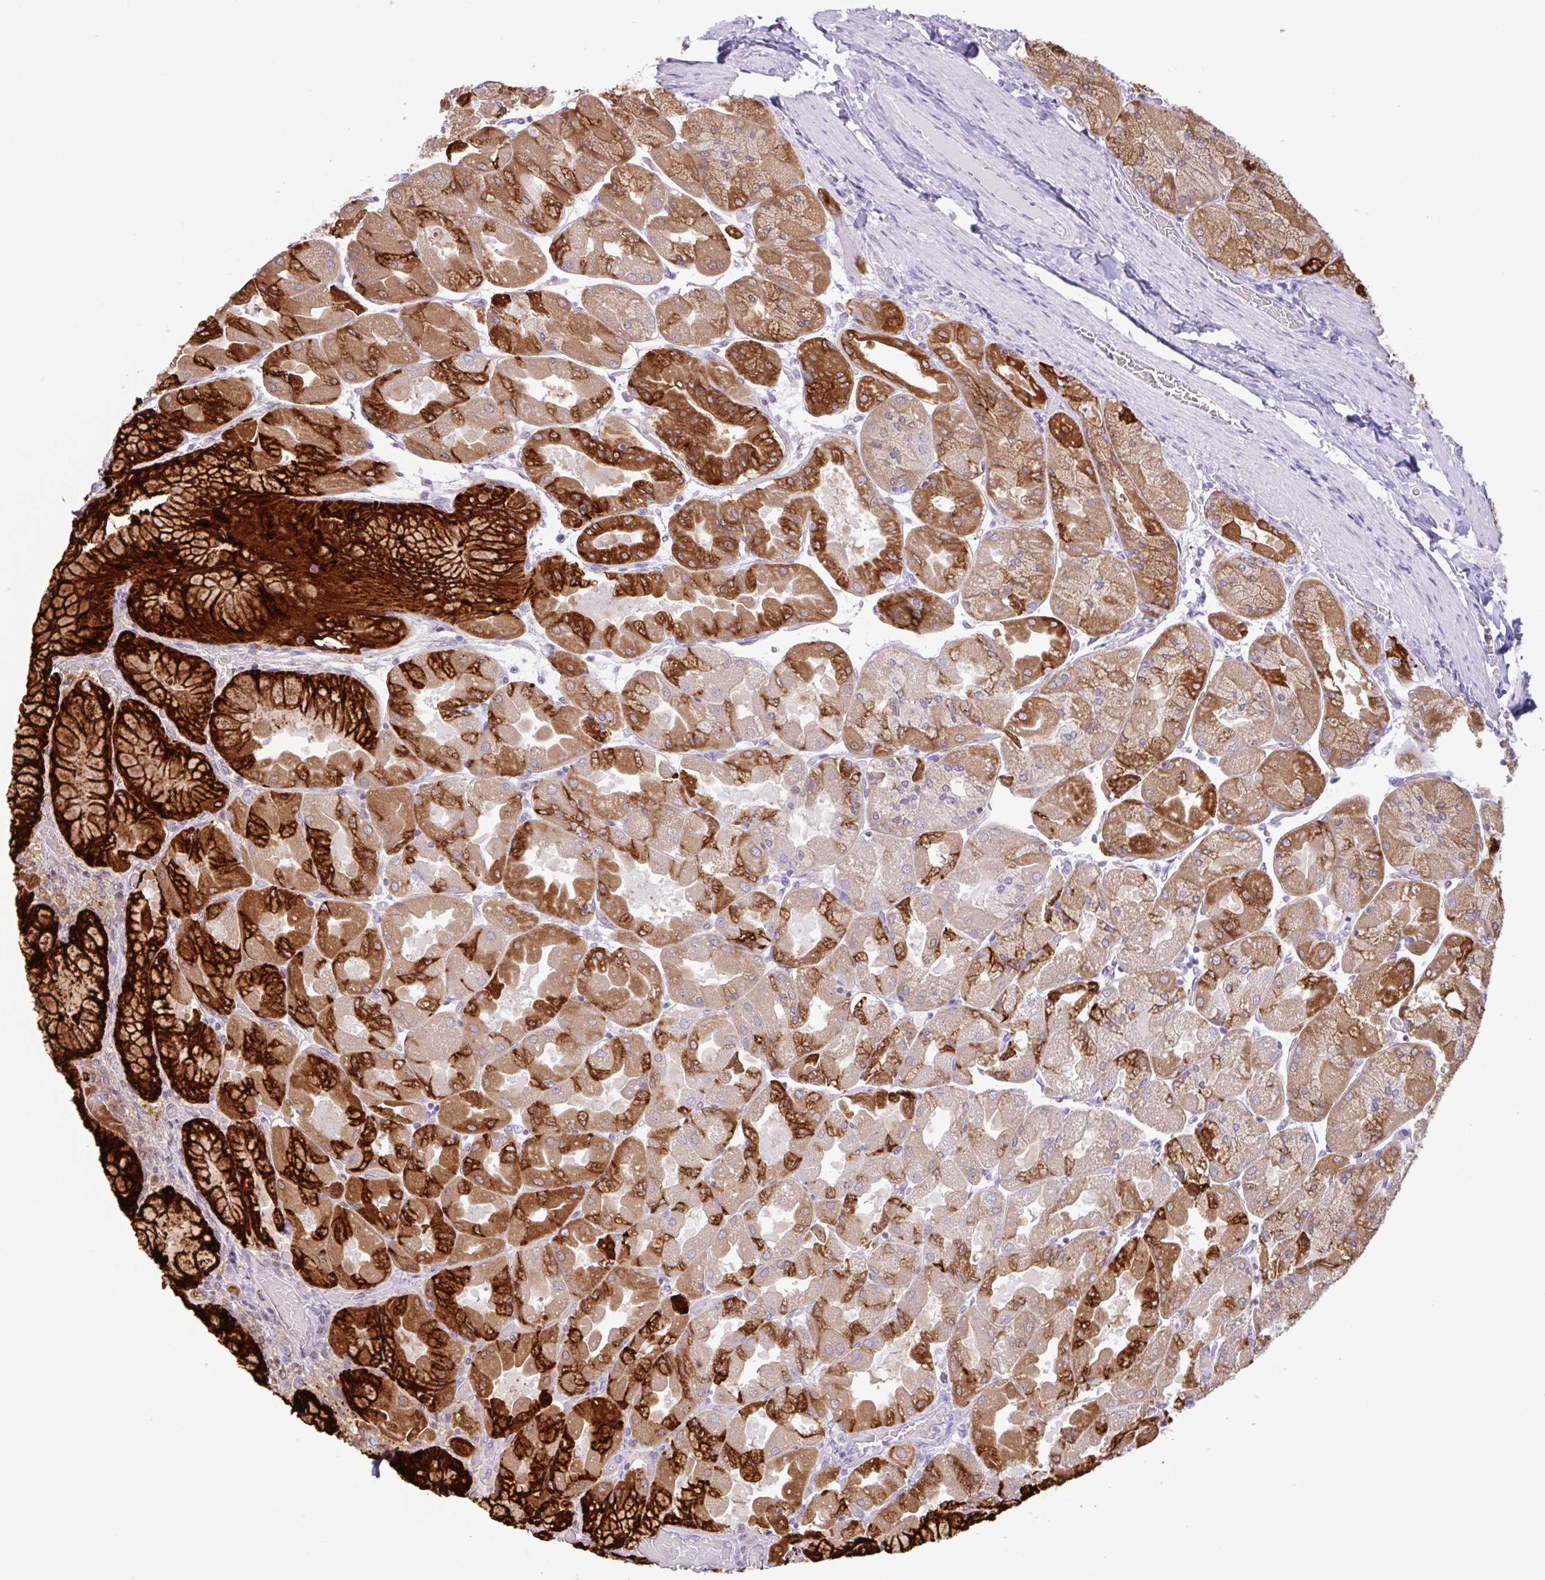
{"staining": {"intensity": "strong", "quantity": "25%-75%", "location": "cytoplasmic/membranous"}, "tissue": "stomach", "cell_type": "Glandular cells", "image_type": "normal", "snomed": [{"axis": "morphology", "description": "Normal tissue, NOS"}, {"axis": "topography", "description": "Stomach"}], "caption": "Glandular cells demonstrate strong cytoplasmic/membranous expression in about 25%-75% of cells in unremarkable stomach. (Stains: DAB (3,3'-diaminobenzidine) in brown, nuclei in blue, Microscopy: brightfield microscopy at high magnification).", "gene": "CTSE", "patient": {"sex": "female", "age": 61}}